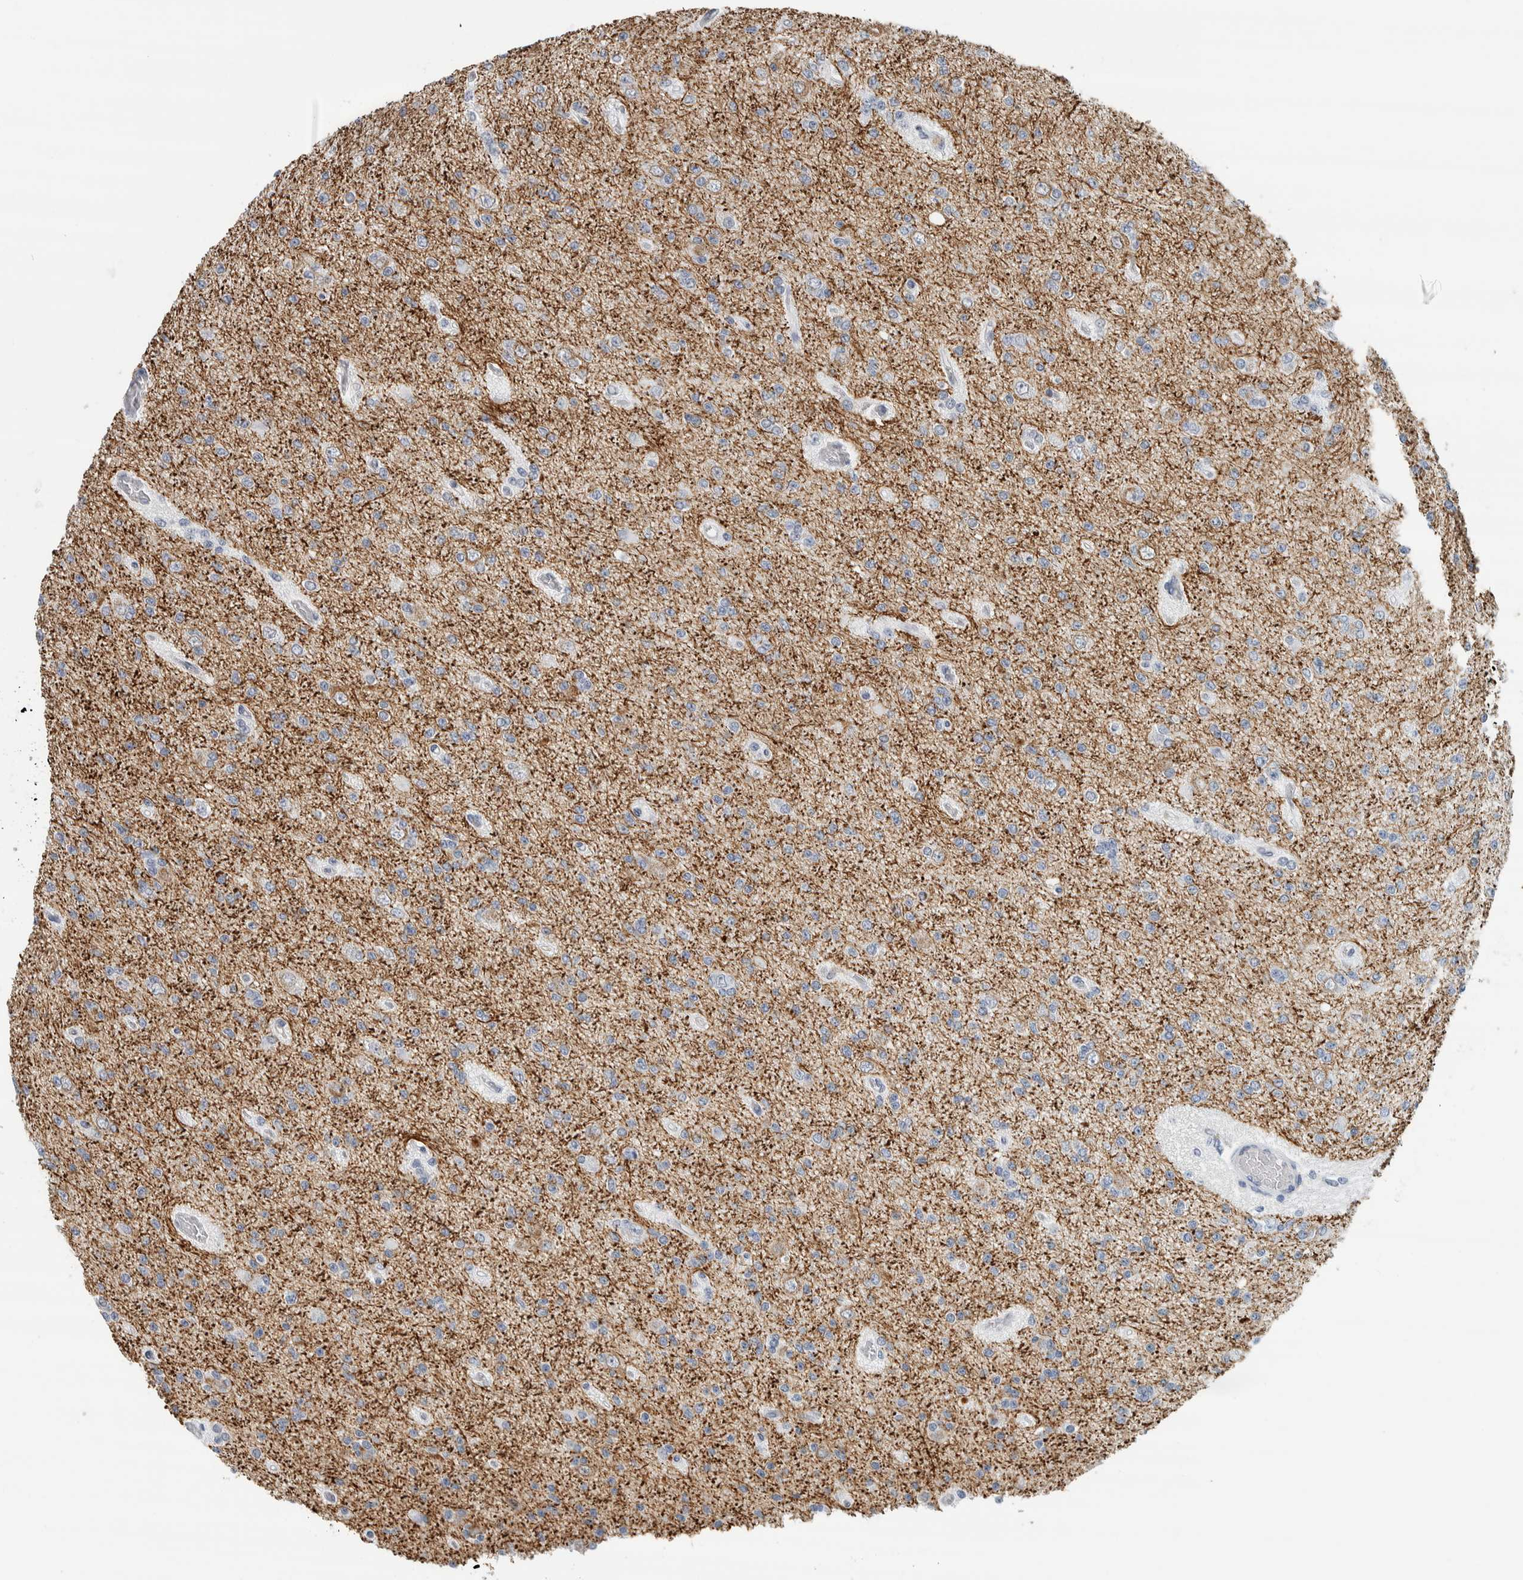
{"staining": {"intensity": "negative", "quantity": "none", "location": "none"}, "tissue": "glioma", "cell_type": "Tumor cells", "image_type": "cancer", "snomed": [{"axis": "morphology", "description": "Glioma, malignant, Low grade"}, {"axis": "topography", "description": "Brain"}], "caption": "High magnification brightfield microscopy of glioma stained with DAB (brown) and counterstained with hematoxylin (blue): tumor cells show no significant expression.", "gene": "NEFM", "patient": {"sex": "female", "age": 22}}